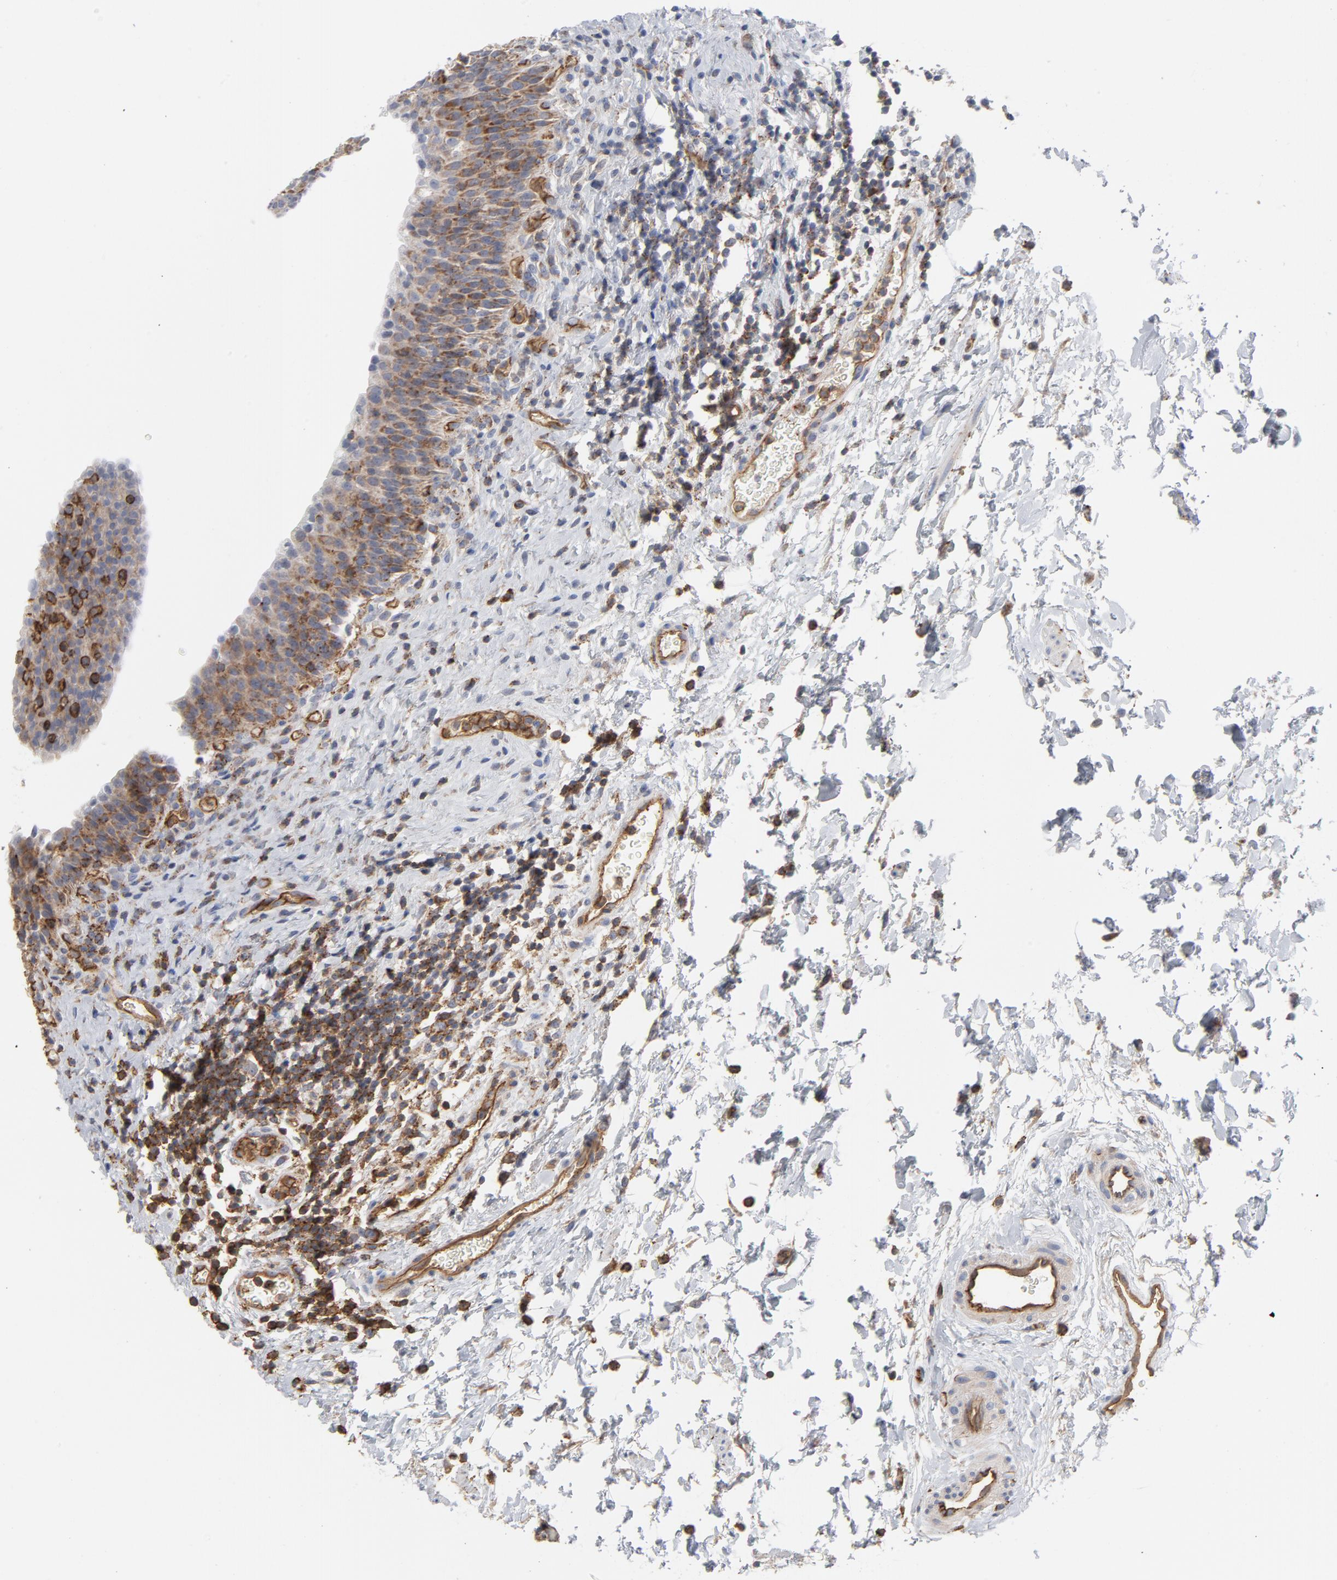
{"staining": {"intensity": "moderate", "quantity": ">75%", "location": "cytoplasmic/membranous"}, "tissue": "urinary bladder", "cell_type": "Urothelial cells", "image_type": "normal", "snomed": [{"axis": "morphology", "description": "Normal tissue, NOS"}, {"axis": "topography", "description": "Urinary bladder"}], "caption": "Moderate cytoplasmic/membranous protein expression is identified in approximately >75% of urothelial cells in urinary bladder. (IHC, brightfield microscopy, high magnification).", "gene": "OXA1L", "patient": {"sex": "male", "age": 51}}